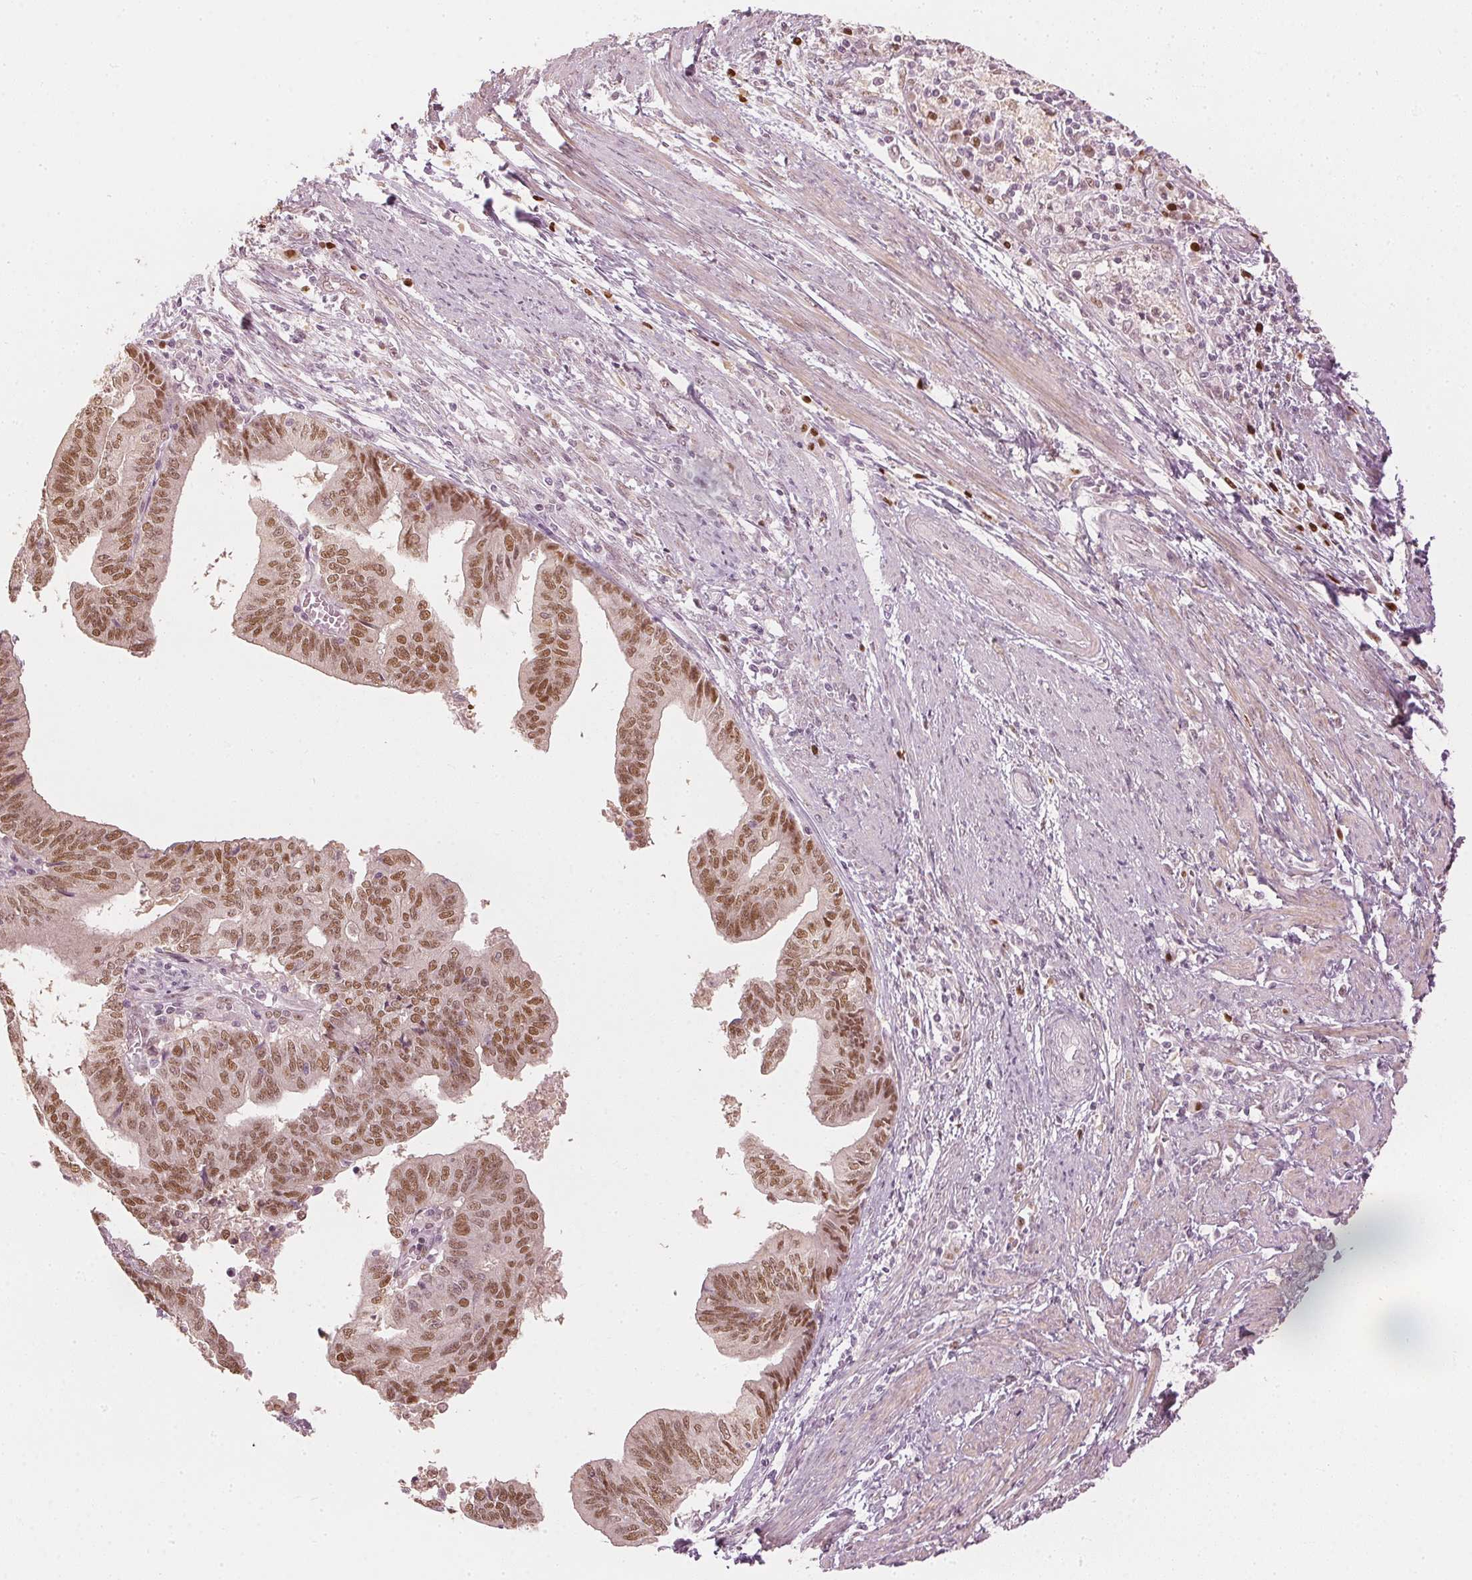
{"staining": {"intensity": "moderate", "quantity": "25%-75%", "location": "nuclear"}, "tissue": "endometrial cancer", "cell_type": "Tumor cells", "image_type": "cancer", "snomed": [{"axis": "morphology", "description": "Adenocarcinoma, NOS"}, {"axis": "topography", "description": "Endometrium"}], "caption": "The histopathology image shows immunohistochemical staining of endometrial adenocarcinoma. There is moderate nuclear positivity is identified in about 25%-75% of tumor cells.", "gene": "SLC39A3", "patient": {"sex": "female", "age": 65}}